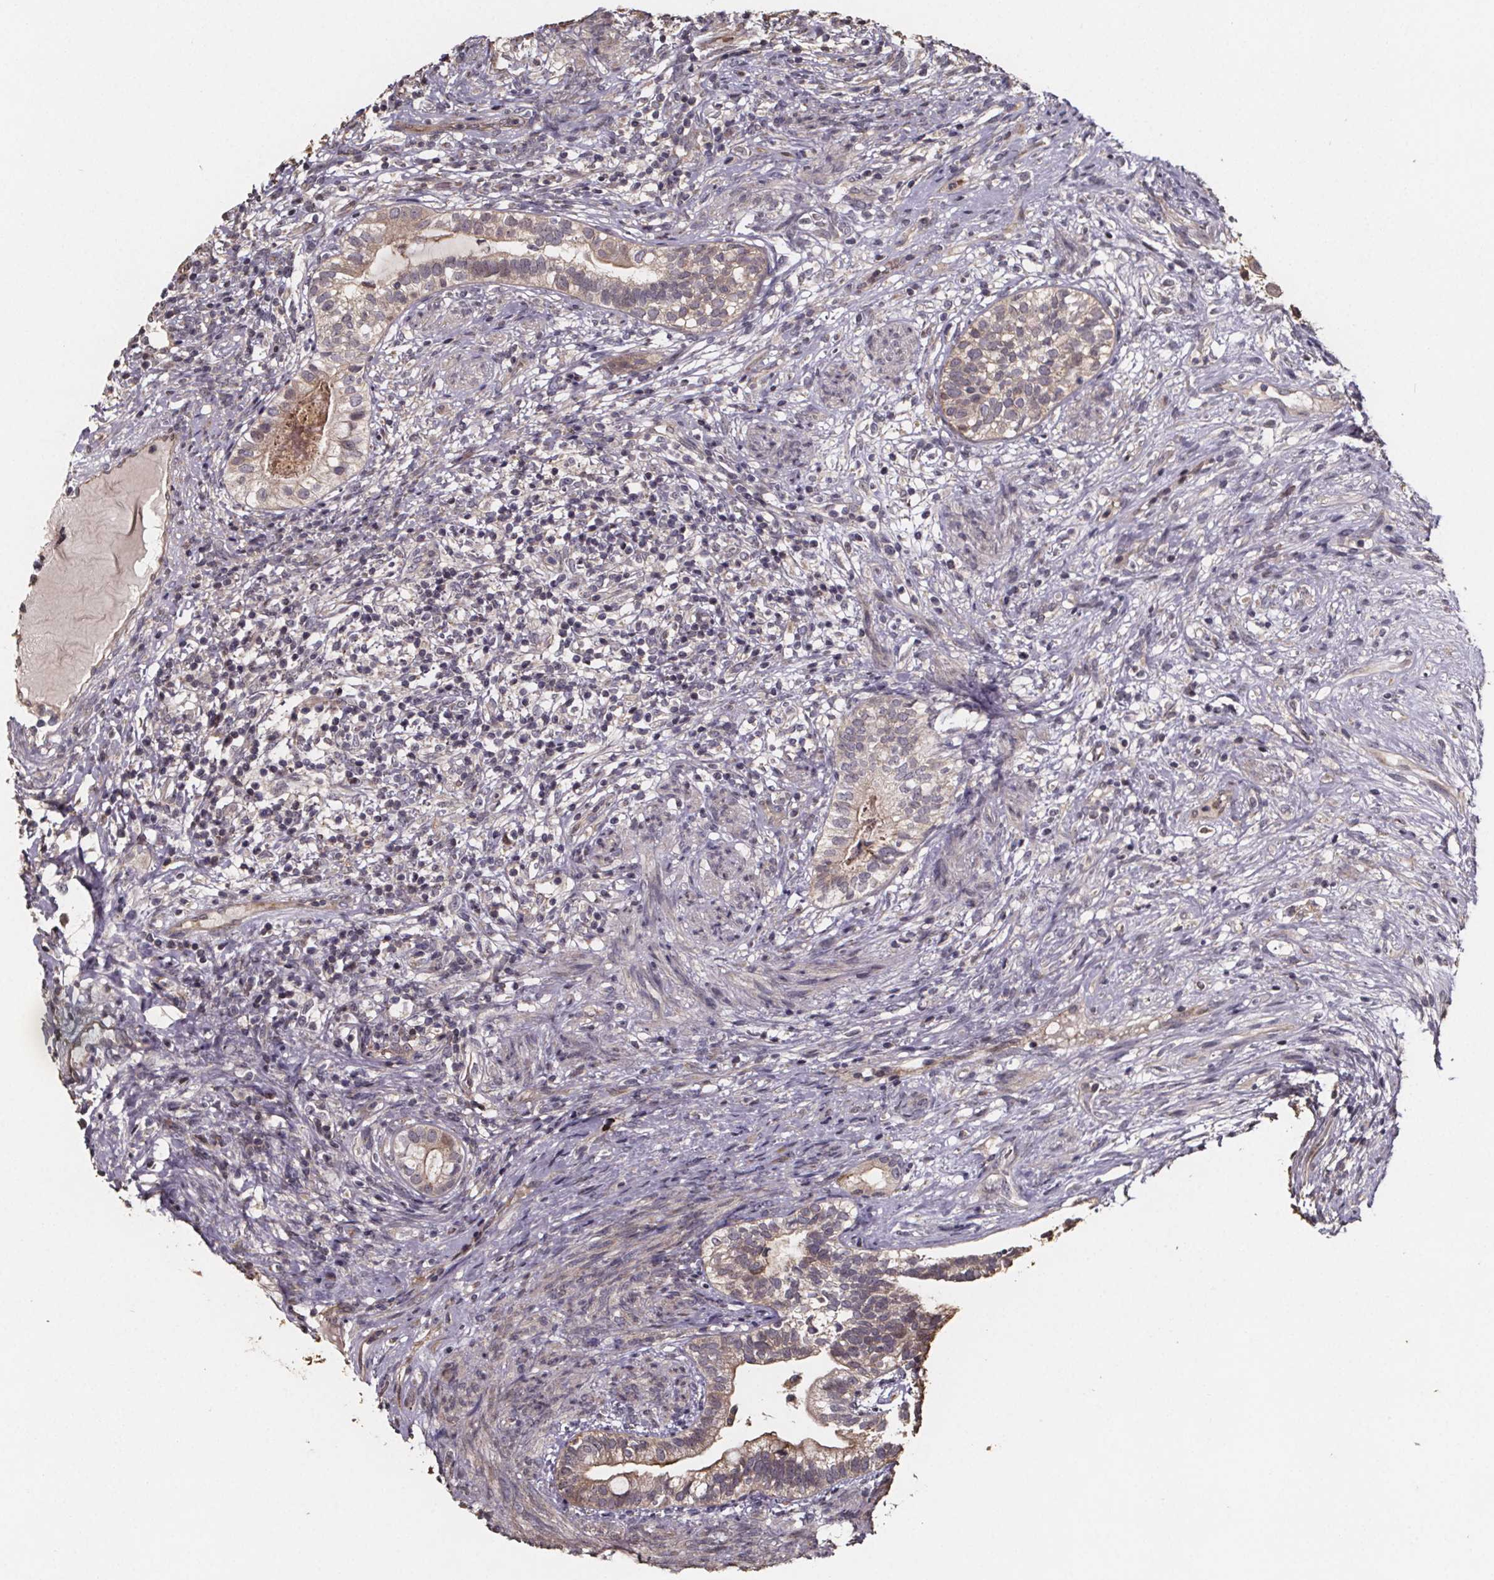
{"staining": {"intensity": "negative", "quantity": "none", "location": "none"}, "tissue": "testis cancer", "cell_type": "Tumor cells", "image_type": "cancer", "snomed": [{"axis": "morphology", "description": "Seminoma, NOS"}, {"axis": "morphology", "description": "Carcinoma, Embryonal, NOS"}, {"axis": "topography", "description": "Testis"}], "caption": "Immunohistochemistry (IHC) photomicrograph of neoplastic tissue: human testis cancer (embryonal carcinoma) stained with DAB reveals no significant protein positivity in tumor cells.", "gene": "ZNF879", "patient": {"sex": "male", "age": 41}}